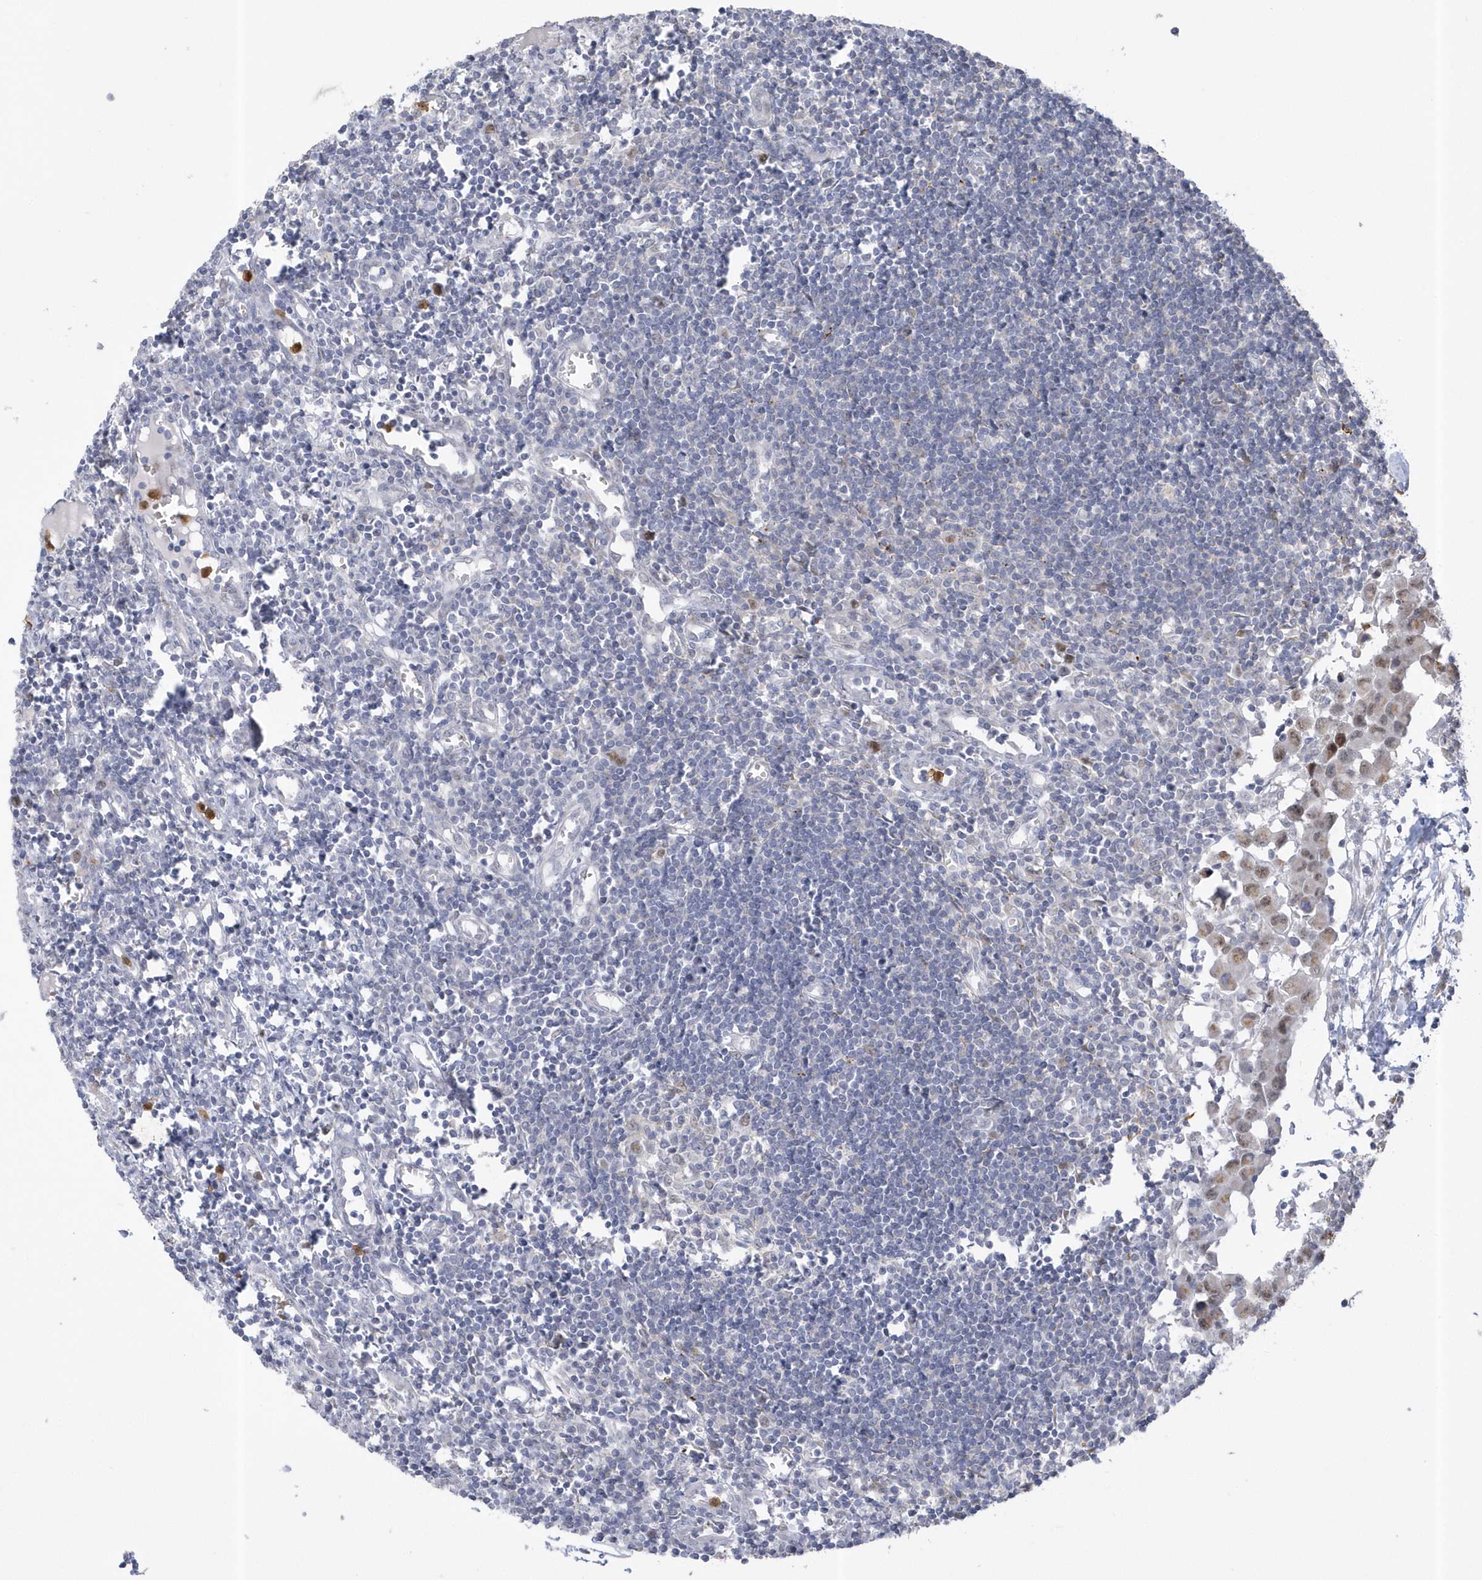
{"staining": {"intensity": "negative", "quantity": "none", "location": "none"}, "tissue": "lymph node", "cell_type": "Germinal center cells", "image_type": "normal", "snomed": [{"axis": "morphology", "description": "Normal tissue, NOS"}, {"axis": "morphology", "description": "Malignant melanoma, Metastatic site"}, {"axis": "topography", "description": "Lymph node"}], "caption": "Lymph node stained for a protein using immunohistochemistry (IHC) shows no positivity germinal center cells.", "gene": "NAF1", "patient": {"sex": "male", "age": 41}}